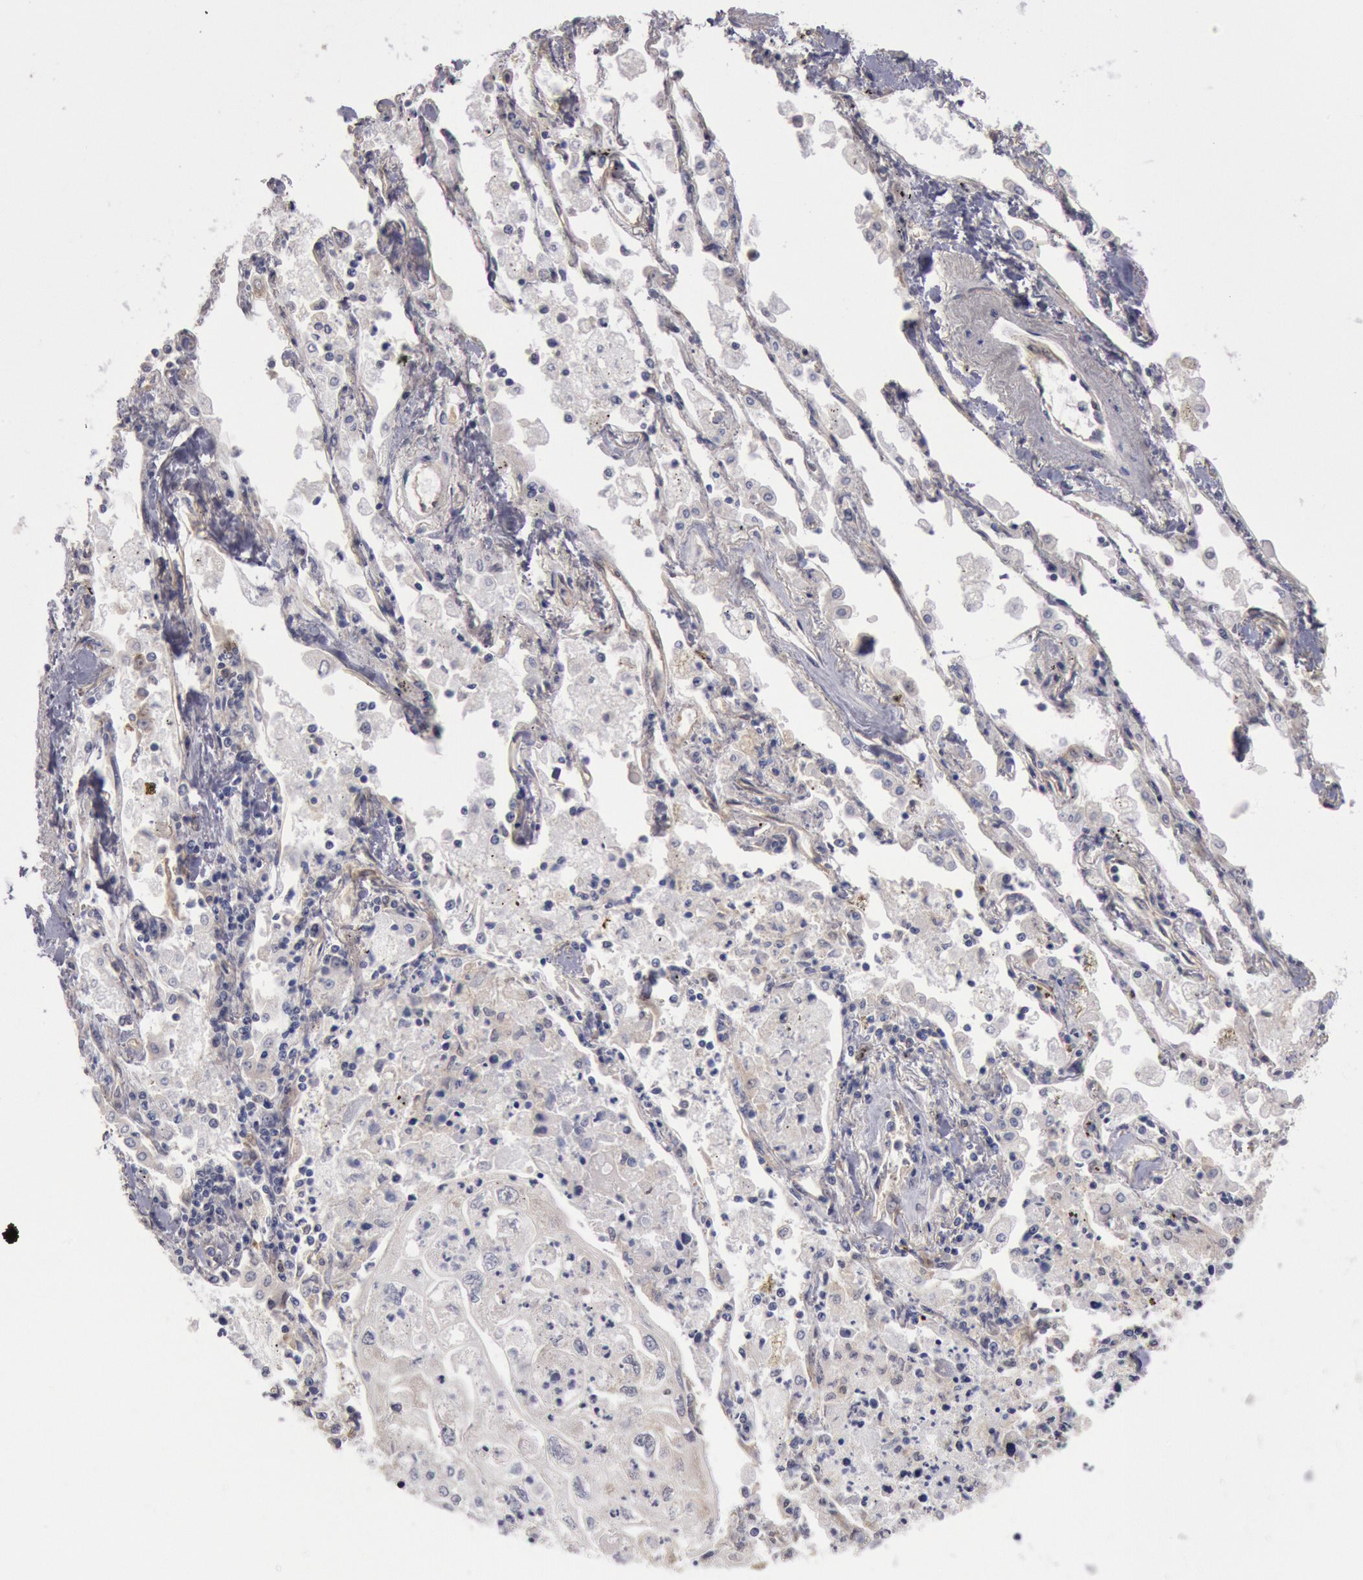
{"staining": {"intensity": "negative", "quantity": "none", "location": "none"}, "tissue": "lung cancer", "cell_type": "Tumor cells", "image_type": "cancer", "snomed": [{"axis": "morphology", "description": "Squamous cell carcinoma, NOS"}, {"axis": "topography", "description": "Lung"}], "caption": "There is no significant positivity in tumor cells of lung squamous cell carcinoma.", "gene": "DNAJA1", "patient": {"sex": "male", "age": 75}}